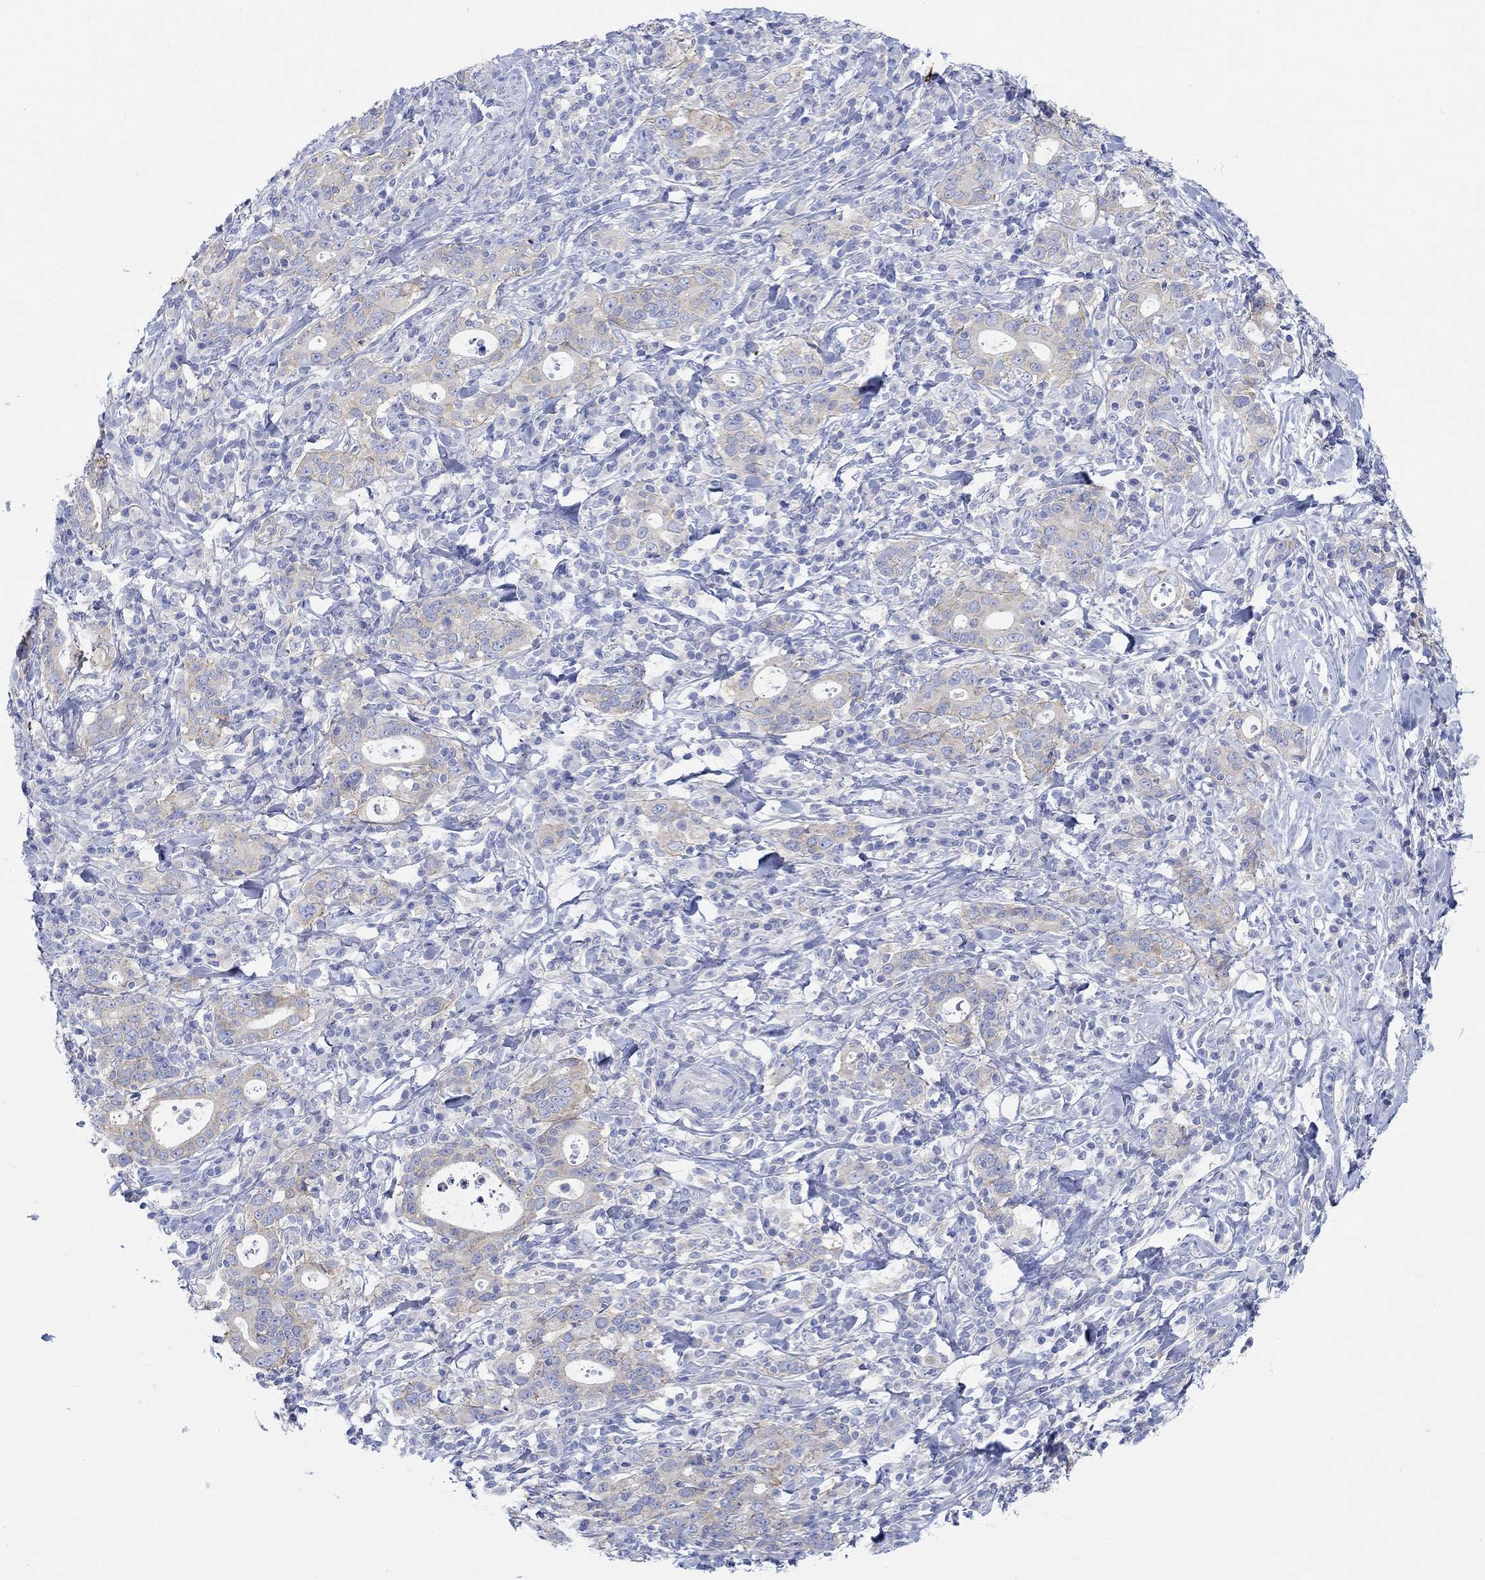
{"staining": {"intensity": "weak", "quantity": "25%-75%", "location": "cytoplasmic/membranous"}, "tissue": "stomach cancer", "cell_type": "Tumor cells", "image_type": "cancer", "snomed": [{"axis": "morphology", "description": "Adenocarcinoma, NOS"}, {"axis": "topography", "description": "Stomach"}], "caption": "Protein staining of stomach adenocarcinoma tissue displays weak cytoplasmic/membranous expression in approximately 25%-75% of tumor cells.", "gene": "REEP6", "patient": {"sex": "male", "age": 79}}